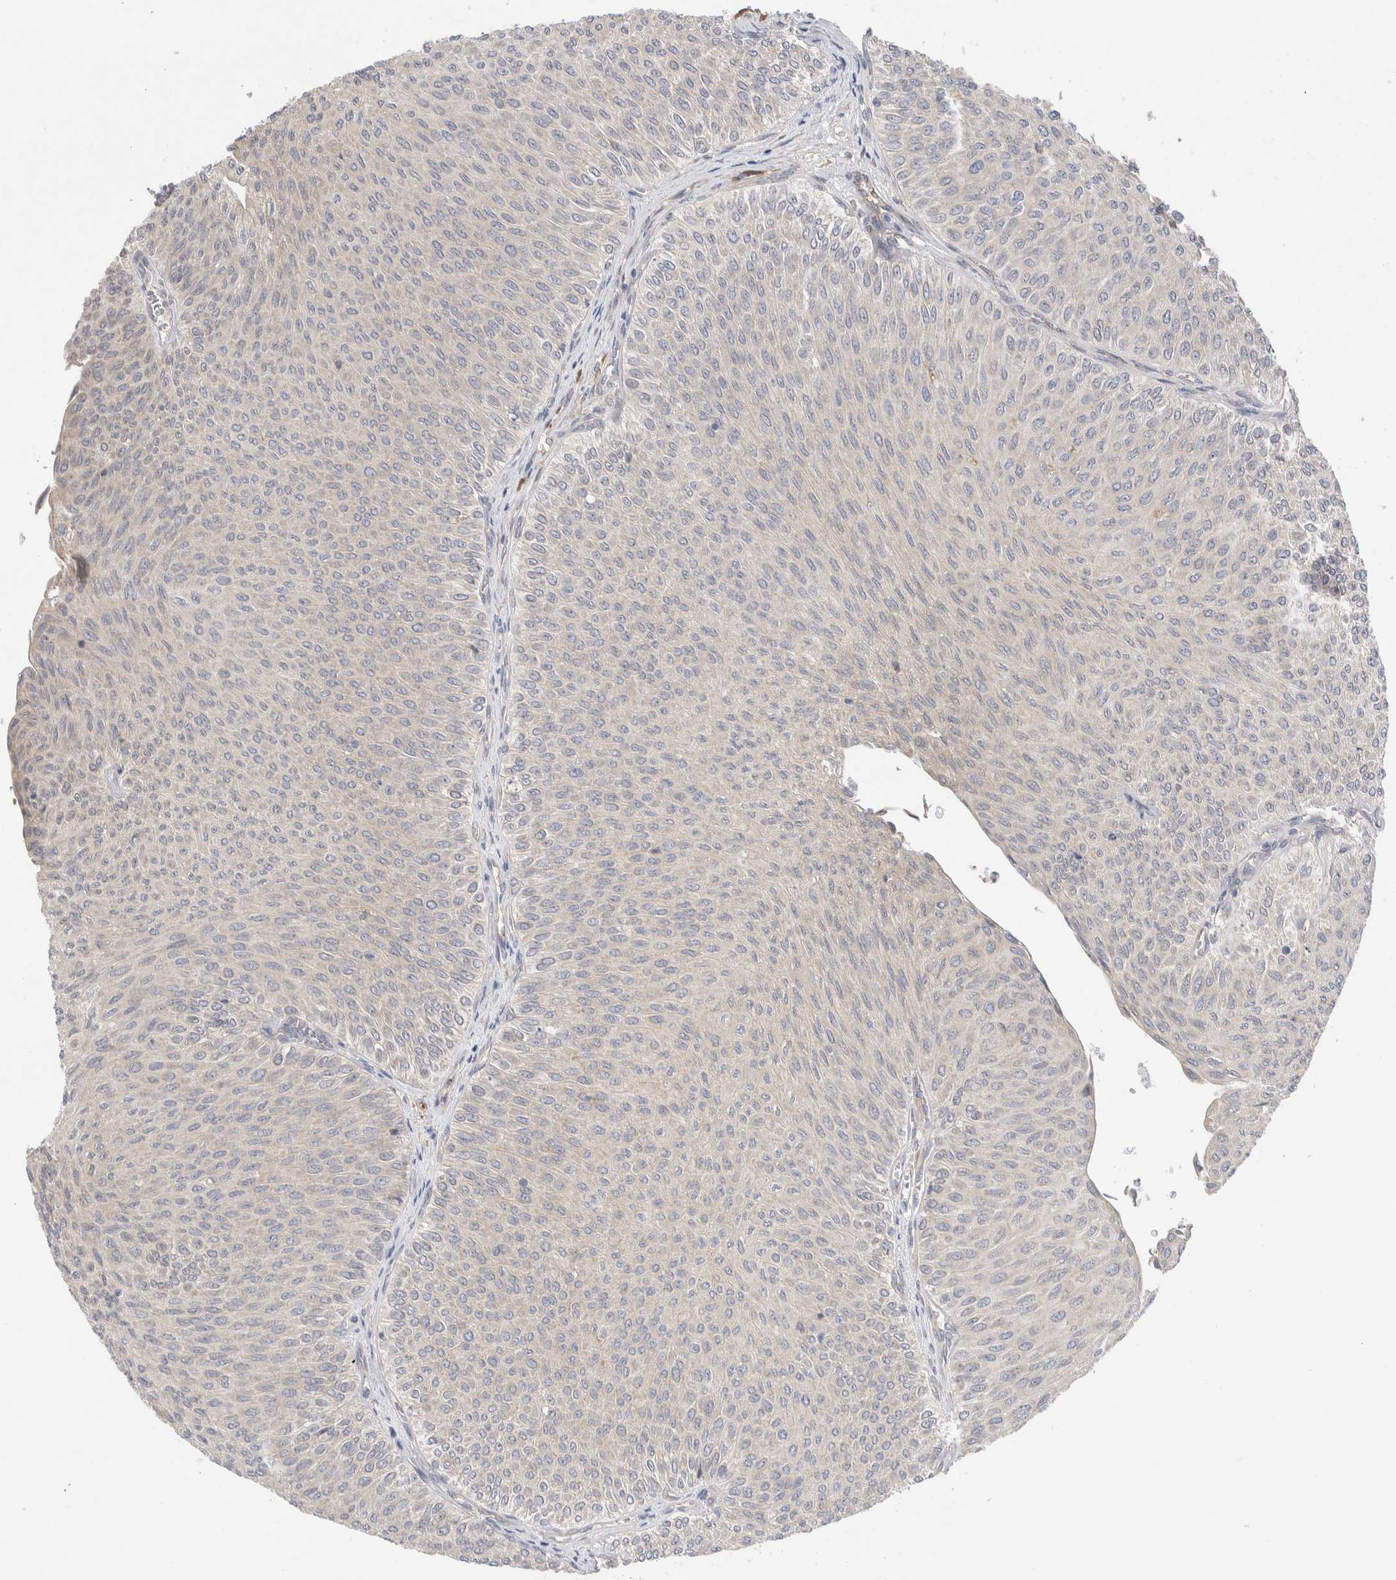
{"staining": {"intensity": "negative", "quantity": "none", "location": "none"}, "tissue": "urothelial cancer", "cell_type": "Tumor cells", "image_type": "cancer", "snomed": [{"axis": "morphology", "description": "Urothelial carcinoma, Low grade"}, {"axis": "topography", "description": "Urinary bladder"}], "caption": "This is a photomicrograph of IHC staining of urothelial cancer, which shows no staining in tumor cells.", "gene": "RUSF1", "patient": {"sex": "male", "age": 78}}